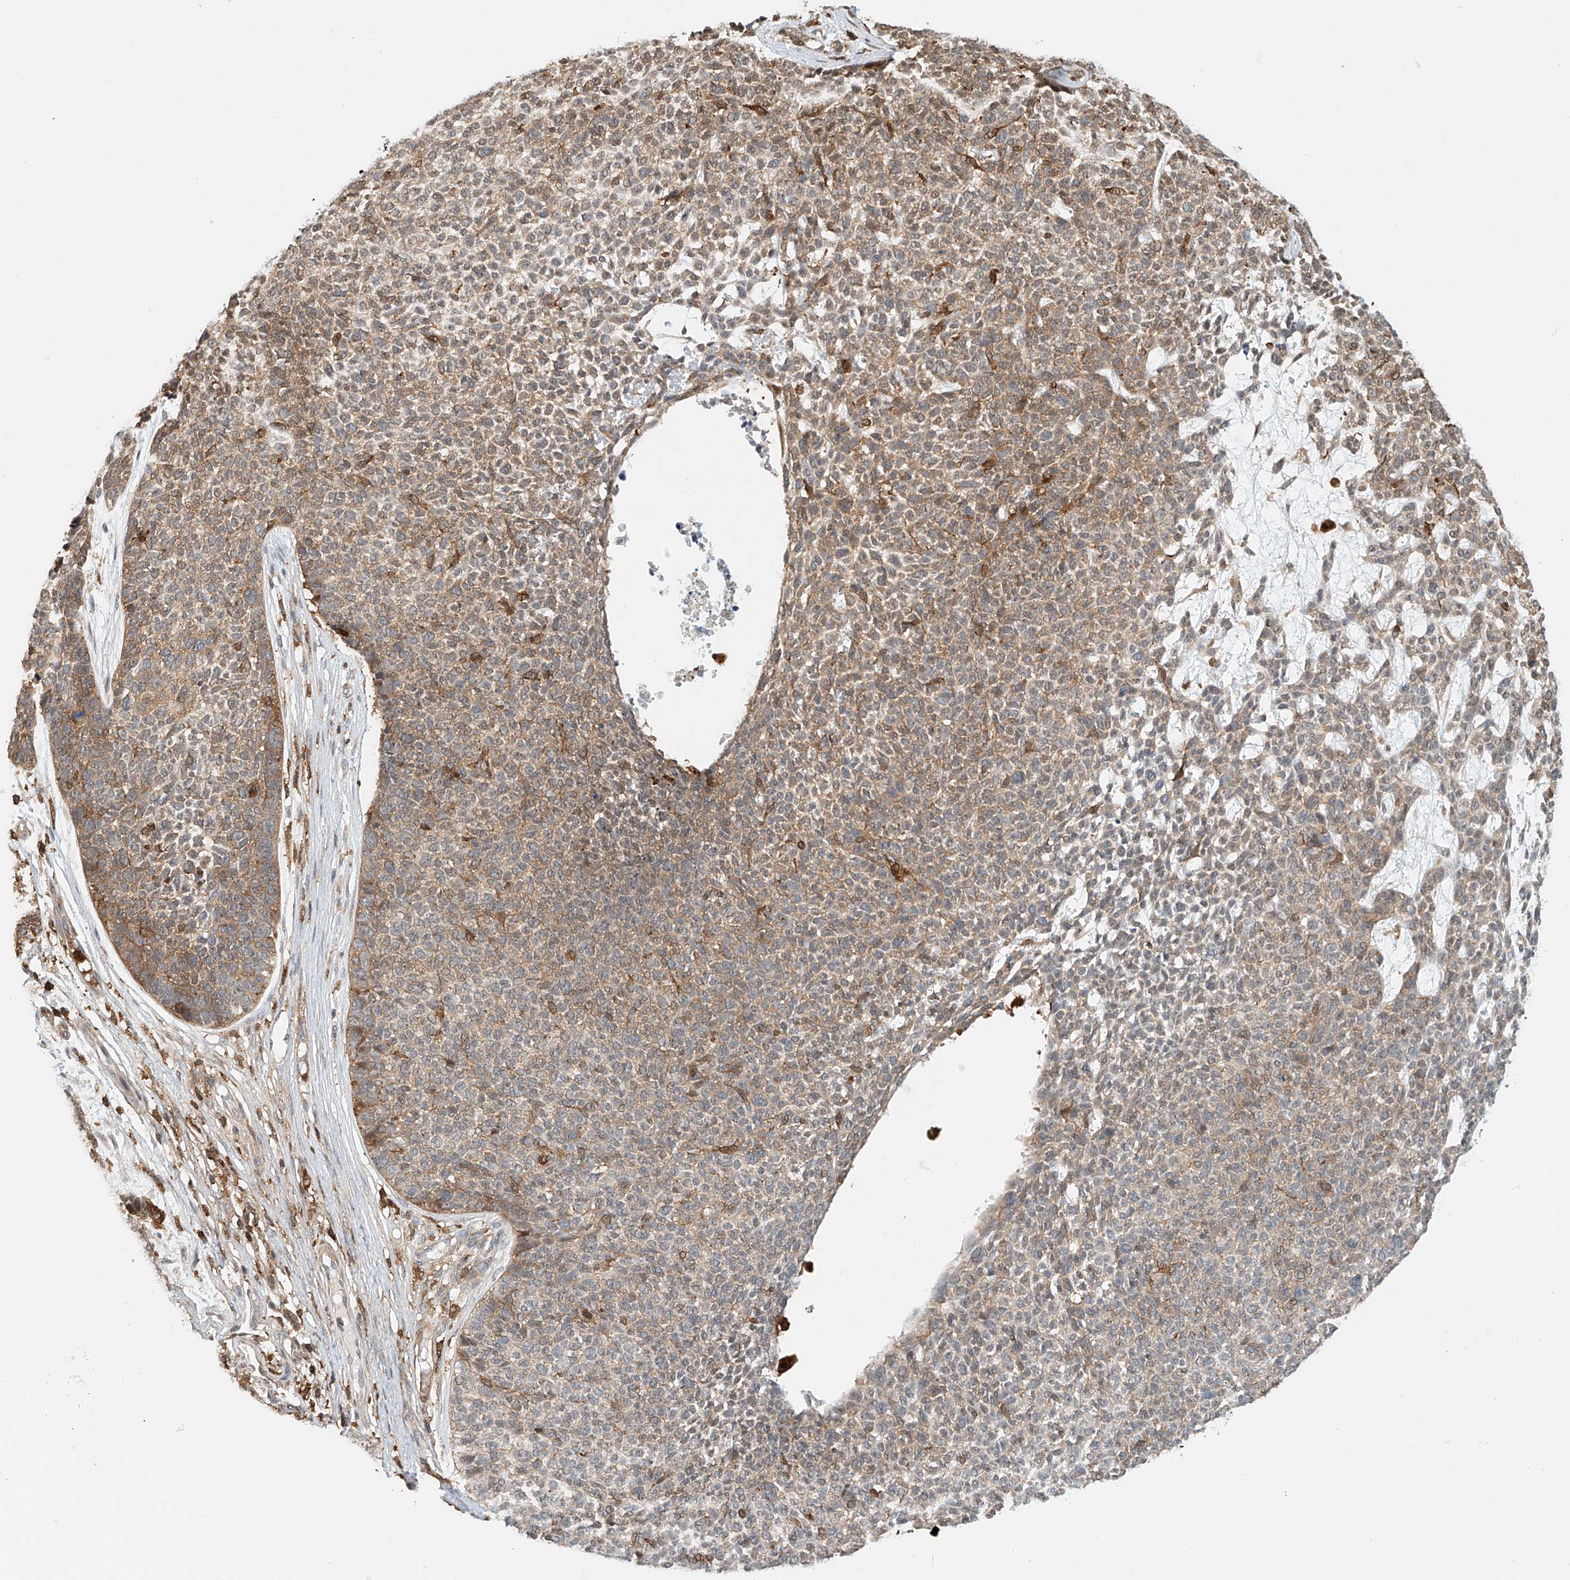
{"staining": {"intensity": "moderate", "quantity": ">75%", "location": "cytoplasmic/membranous"}, "tissue": "skin cancer", "cell_type": "Tumor cells", "image_type": "cancer", "snomed": [{"axis": "morphology", "description": "Basal cell carcinoma"}, {"axis": "topography", "description": "Skin"}], "caption": "Brown immunohistochemical staining in skin cancer demonstrates moderate cytoplasmic/membranous expression in about >75% of tumor cells.", "gene": "MICAL1", "patient": {"sex": "female", "age": 84}}